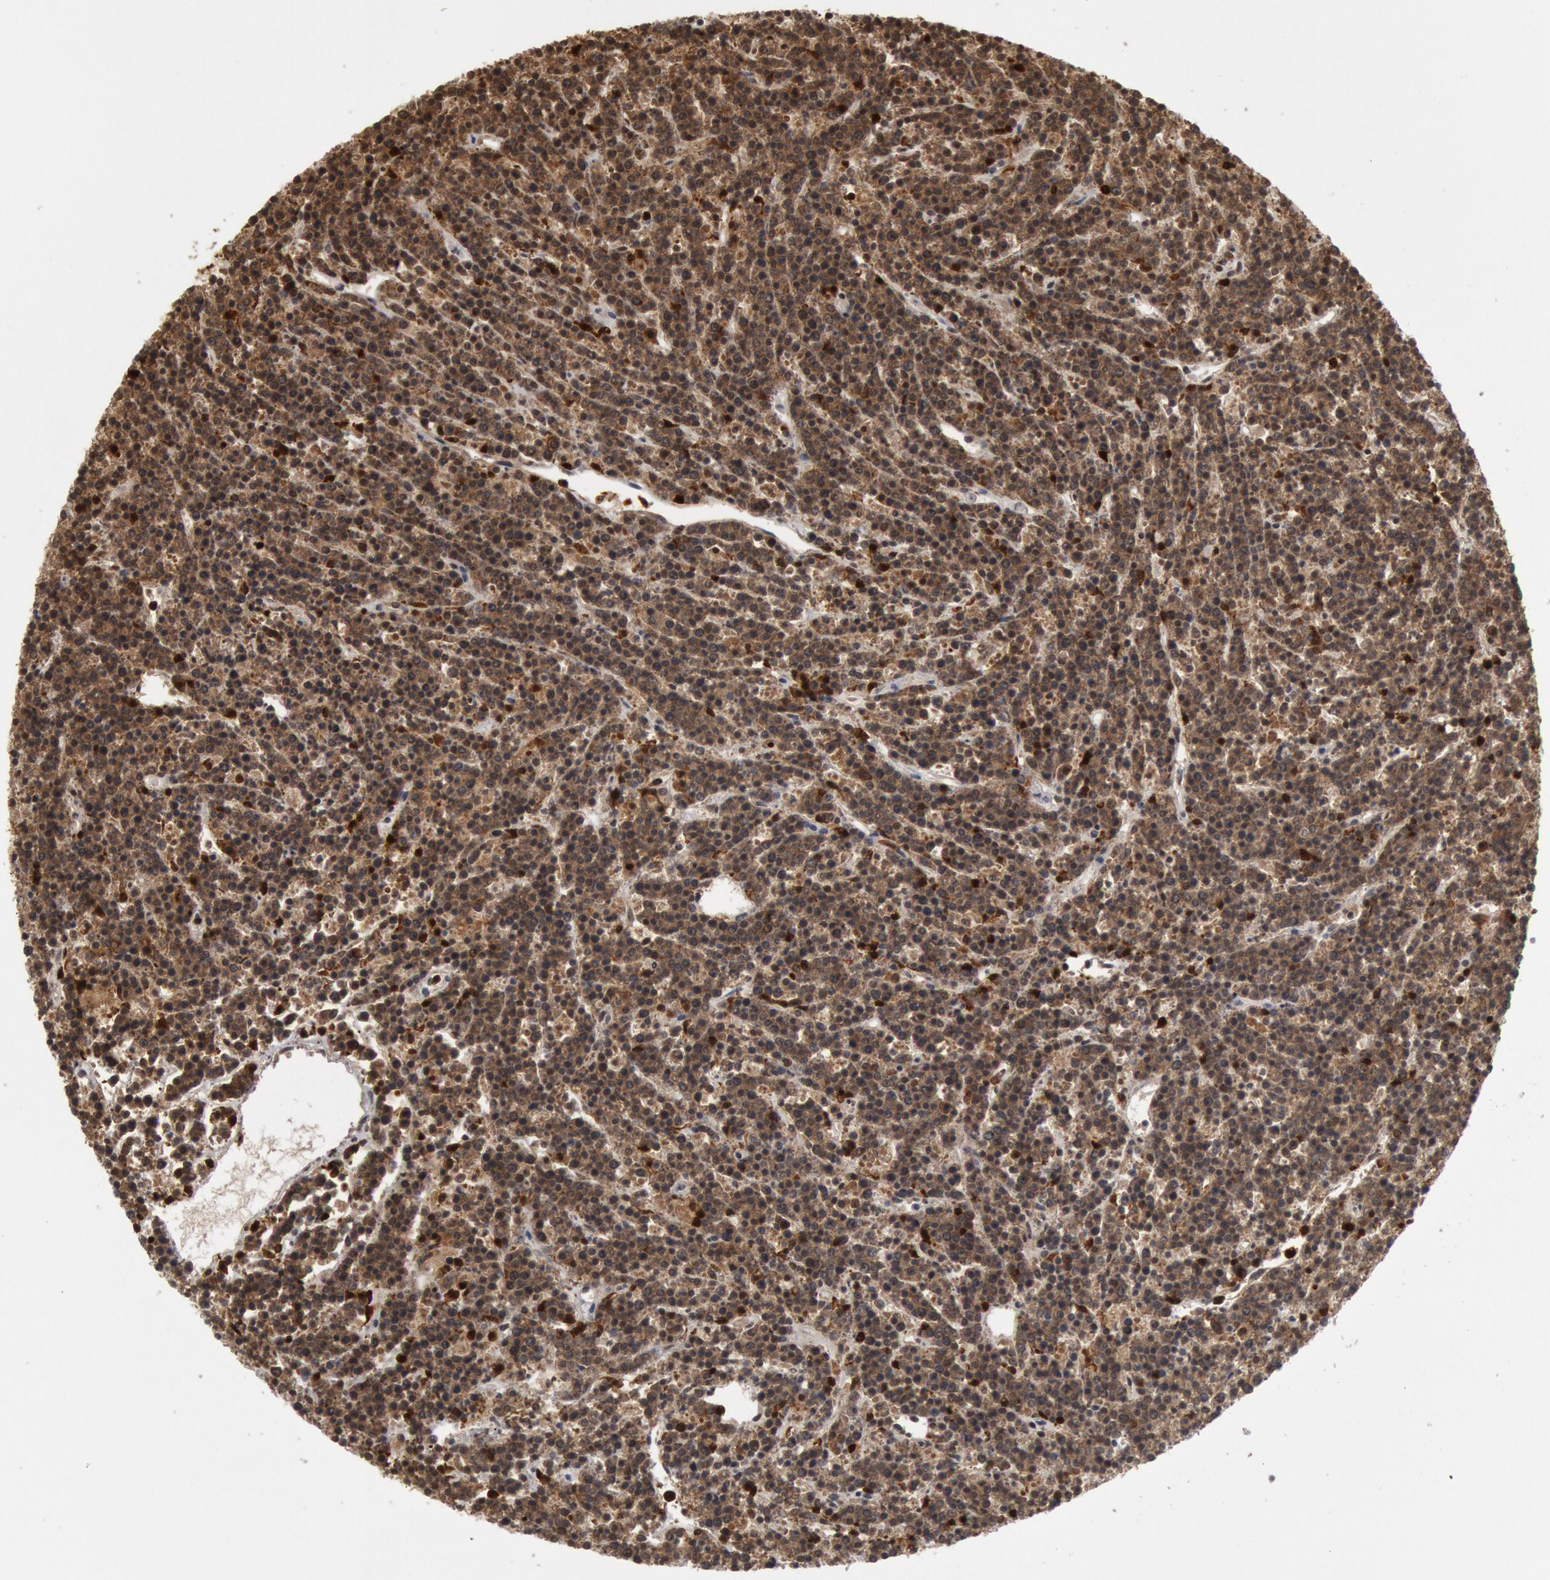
{"staining": {"intensity": "strong", "quantity": ">75%", "location": "cytoplasmic/membranous,nuclear"}, "tissue": "lymphoma", "cell_type": "Tumor cells", "image_type": "cancer", "snomed": [{"axis": "morphology", "description": "Malignant lymphoma, non-Hodgkin's type, High grade"}, {"axis": "topography", "description": "Ovary"}], "caption": "Immunohistochemistry micrograph of human lymphoma stained for a protein (brown), which reveals high levels of strong cytoplasmic/membranous and nuclear positivity in about >75% of tumor cells.", "gene": "PTPN6", "patient": {"sex": "female", "age": 56}}